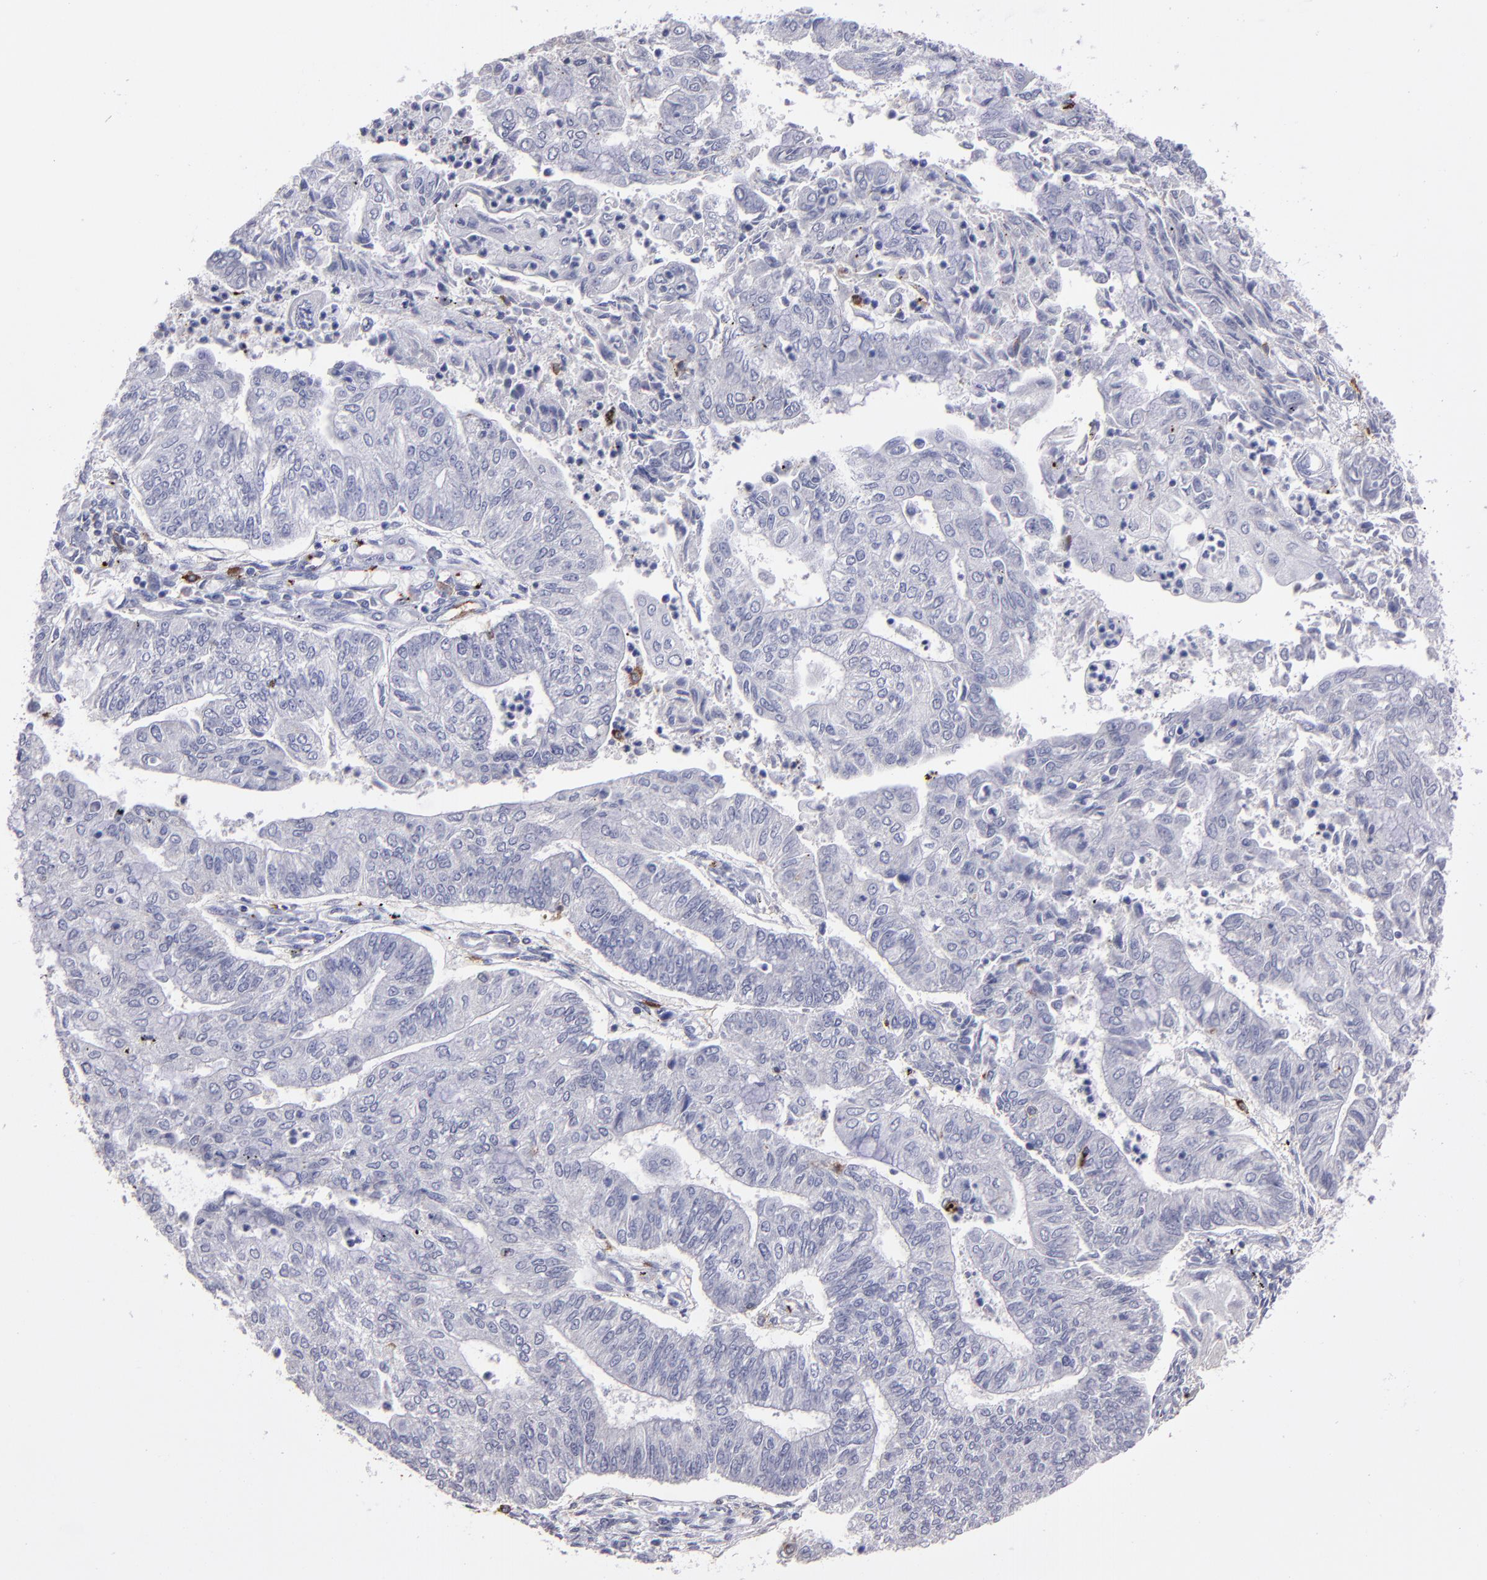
{"staining": {"intensity": "negative", "quantity": "none", "location": "none"}, "tissue": "endometrial cancer", "cell_type": "Tumor cells", "image_type": "cancer", "snomed": [{"axis": "morphology", "description": "Adenocarcinoma, NOS"}, {"axis": "topography", "description": "Endometrium"}], "caption": "Immunohistochemistry (IHC) of human endometrial adenocarcinoma reveals no expression in tumor cells. (Immunohistochemistry, brightfield microscopy, high magnification).", "gene": "CD36", "patient": {"sex": "female", "age": 59}}